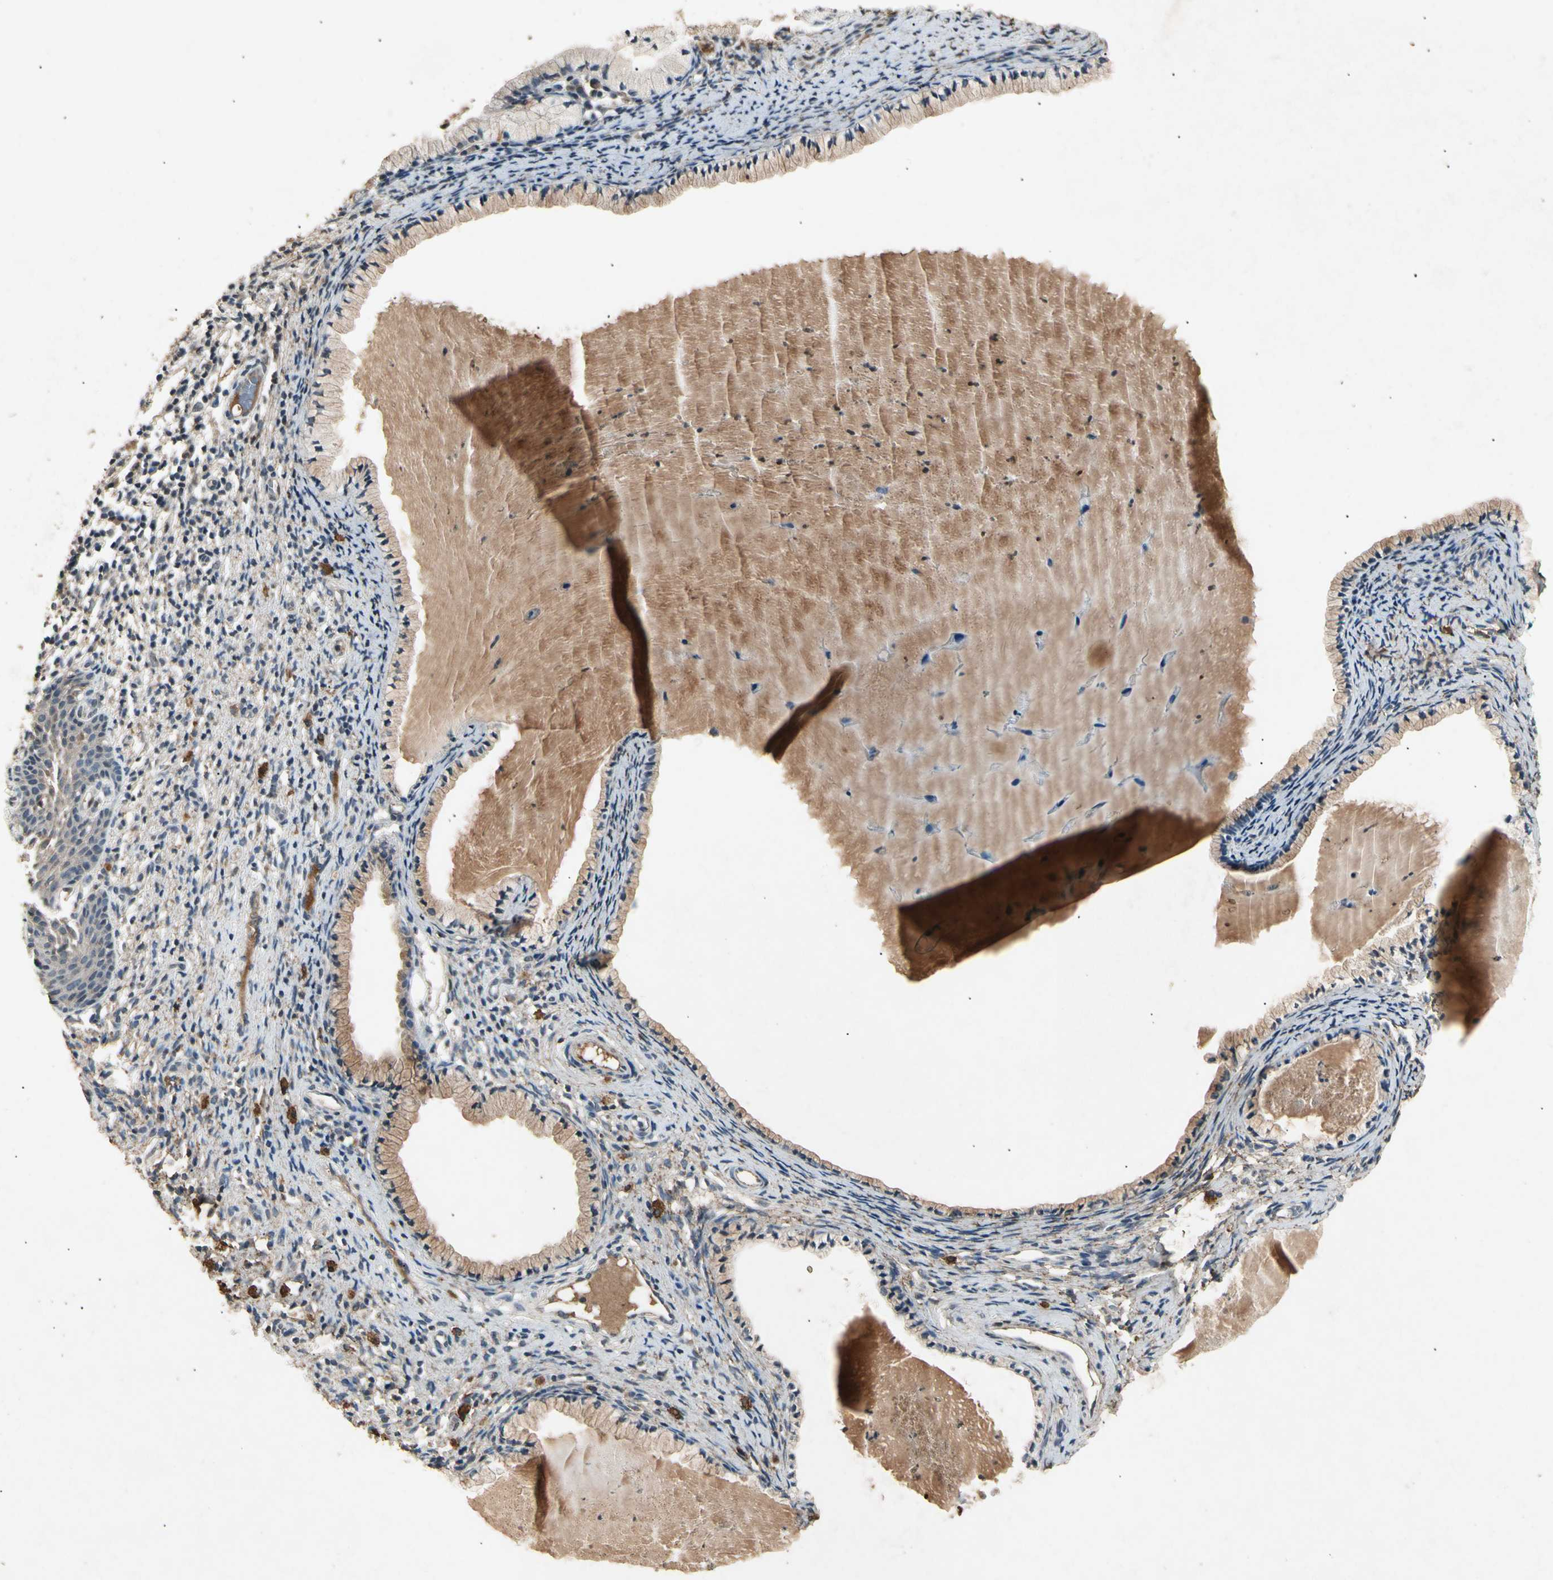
{"staining": {"intensity": "weak", "quantity": "25%-75%", "location": "cytoplasmic/membranous"}, "tissue": "cervix", "cell_type": "Glandular cells", "image_type": "normal", "snomed": [{"axis": "morphology", "description": "Normal tissue, NOS"}, {"axis": "topography", "description": "Cervix"}], "caption": "Immunohistochemical staining of normal cervix exhibits 25%-75% levels of weak cytoplasmic/membranous protein positivity in approximately 25%-75% of glandular cells. (brown staining indicates protein expression, while blue staining denotes nuclei).", "gene": "CP", "patient": {"sex": "female", "age": 70}}